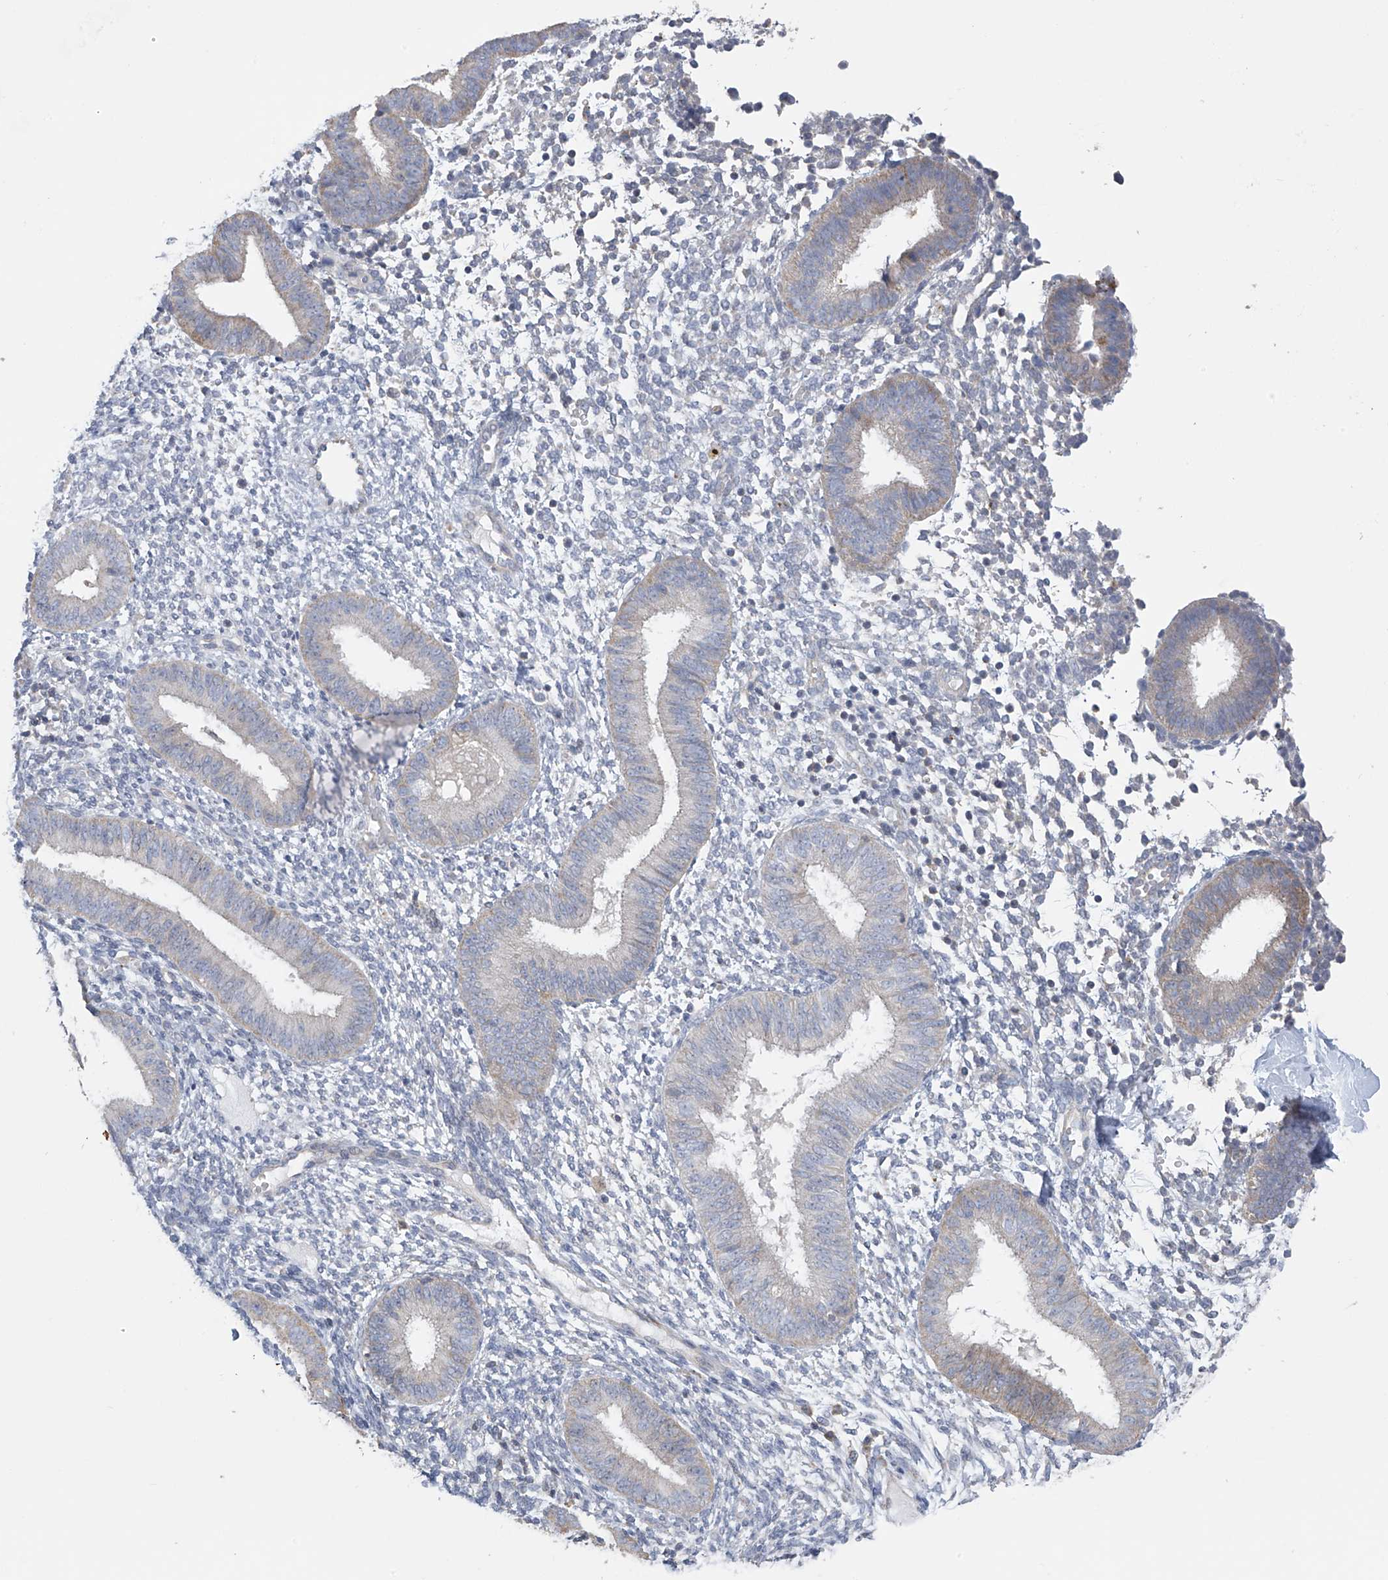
{"staining": {"intensity": "negative", "quantity": "none", "location": "none"}, "tissue": "endometrium", "cell_type": "Cells in endometrial stroma", "image_type": "normal", "snomed": [{"axis": "morphology", "description": "Normal tissue, NOS"}, {"axis": "topography", "description": "Uterus"}, {"axis": "topography", "description": "Endometrium"}], "caption": "There is no significant positivity in cells in endometrial stroma of endometrium. (DAB (3,3'-diaminobenzidine) immunohistochemistry (IHC) with hematoxylin counter stain).", "gene": "SLCO4A1", "patient": {"sex": "female", "age": 48}}